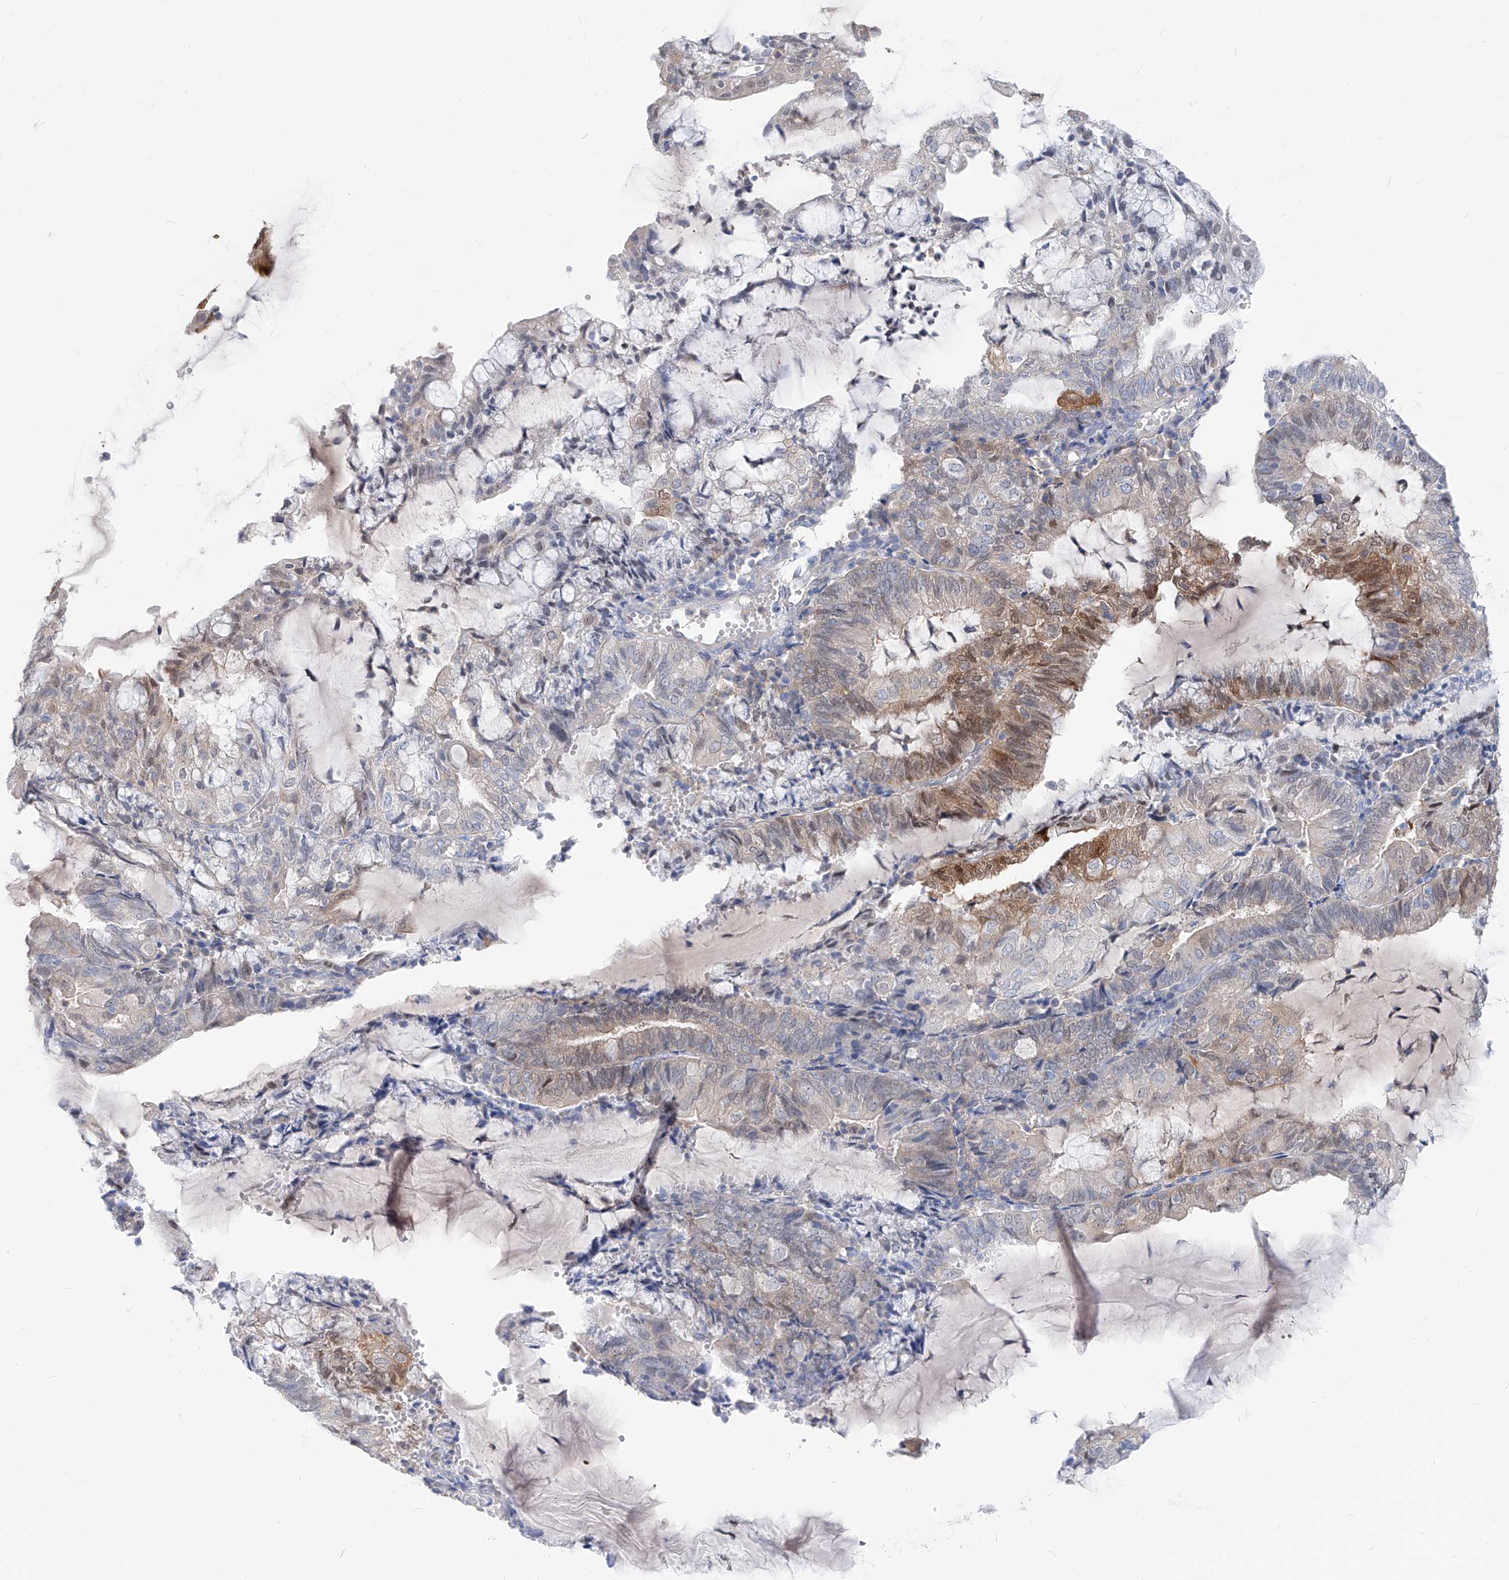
{"staining": {"intensity": "moderate", "quantity": "<25%", "location": "cytoplasmic/membranous"}, "tissue": "endometrial cancer", "cell_type": "Tumor cells", "image_type": "cancer", "snomed": [{"axis": "morphology", "description": "Adenocarcinoma, NOS"}, {"axis": "topography", "description": "Endometrium"}], "caption": "Adenocarcinoma (endometrial) stained with a protein marker exhibits moderate staining in tumor cells.", "gene": "UFL1", "patient": {"sex": "female", "age": 81}}